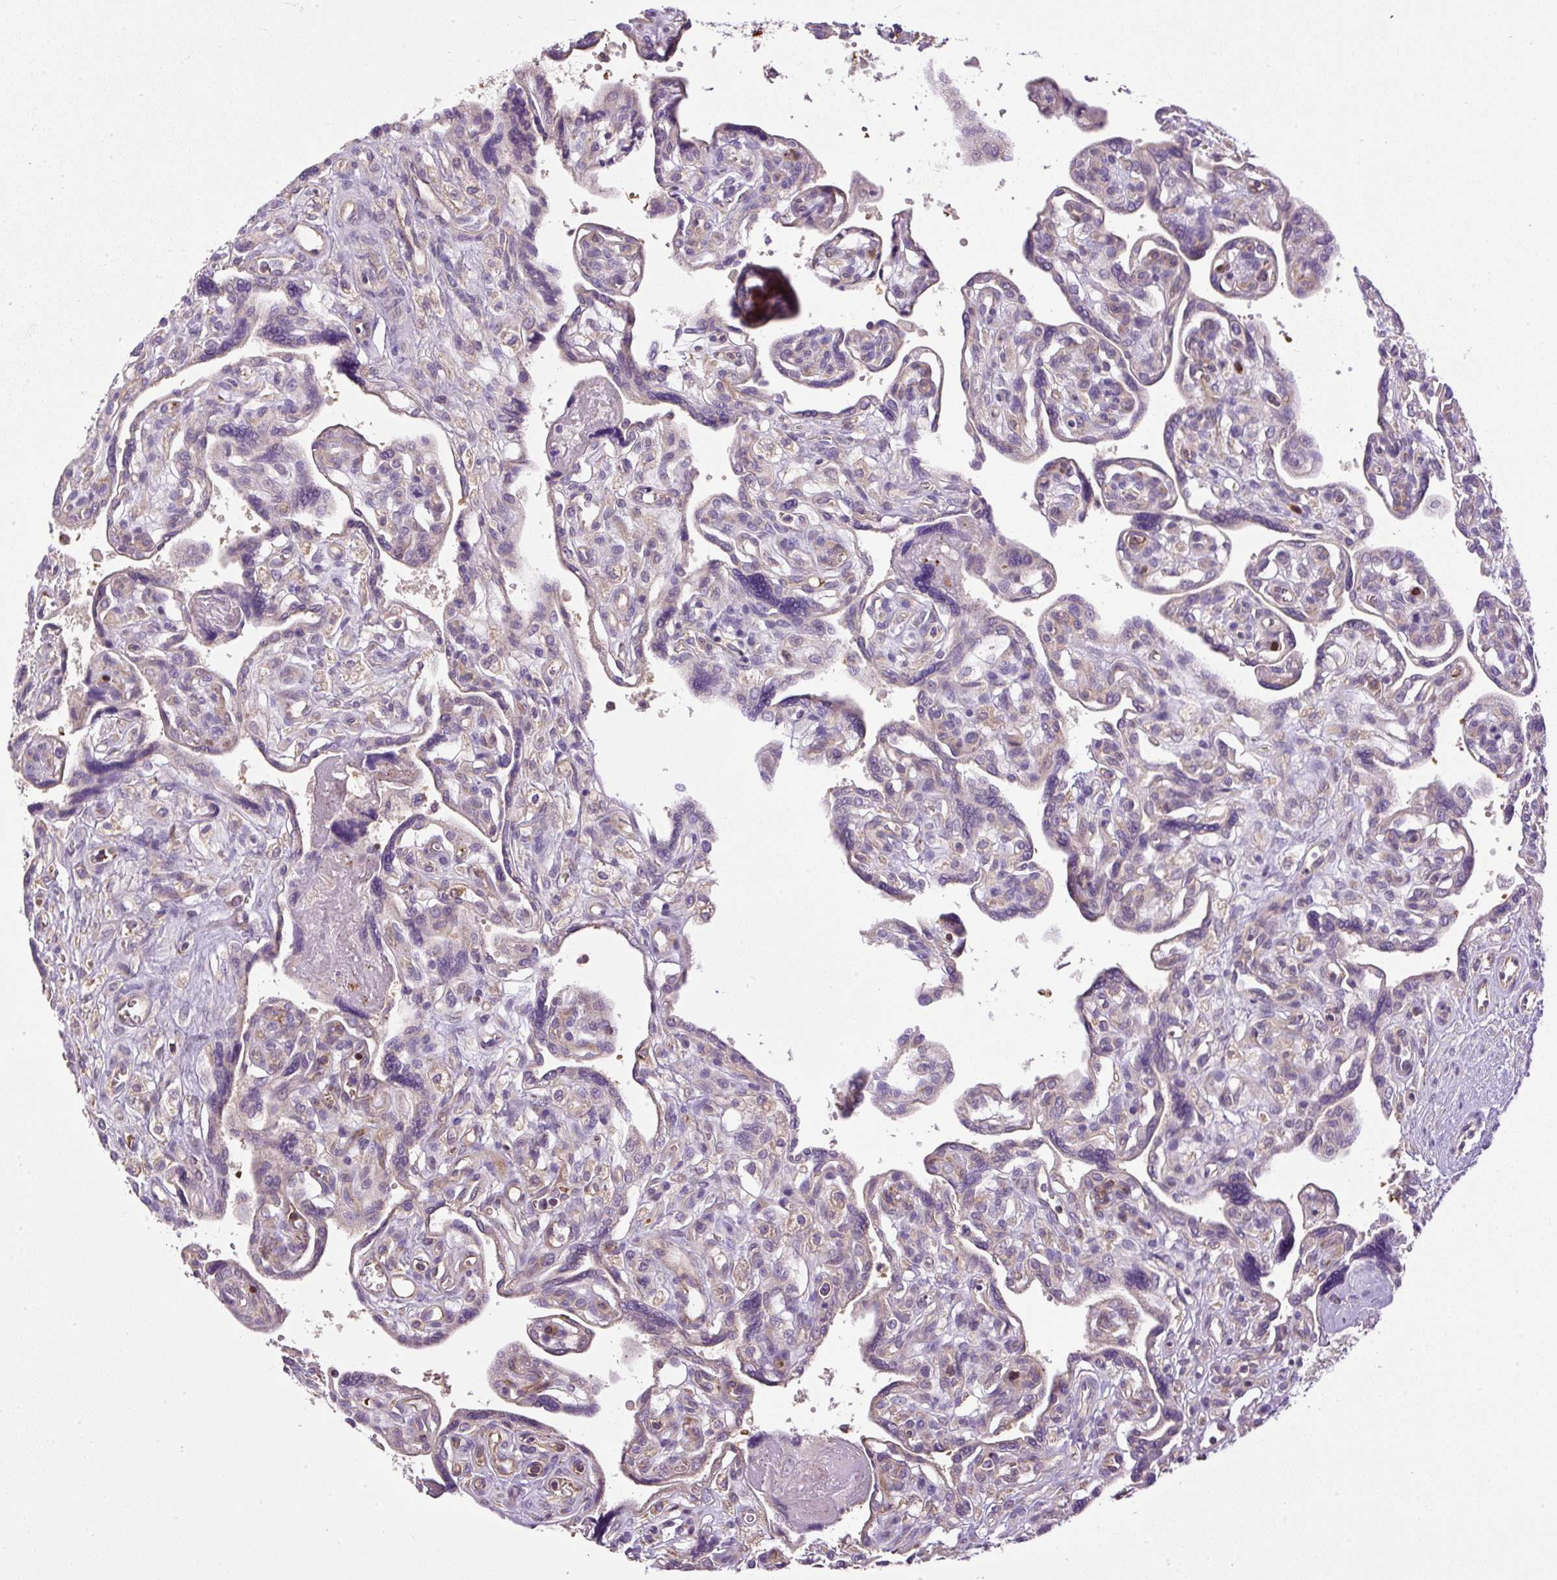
{"staining": {"intensity": "negative", "quantity": "none", "location": "none"}, "tissue": "placenta", "cell_type": "Decidual cells", "image_type": "normal", "snomed": [{"axis": "morphology", "description": "Normal tissue, NOS"}, {"axis": "topography", "description": "Placenta"}], "caption": "High magnification brightfield microscopy of normal placenta stained with DAB (3,3'-diaminobenzidine) (brown) and counterstained with hematoxylin (blue): decidual cells show no significant positivity. Brightfield microscopy of immunohistochemistry (IHC) stained with DAB (brown) and hematoxylin (blue), captured at high magnification.", "gene": "CXCL13", "patient": {"sex": "female", "age": 39}}